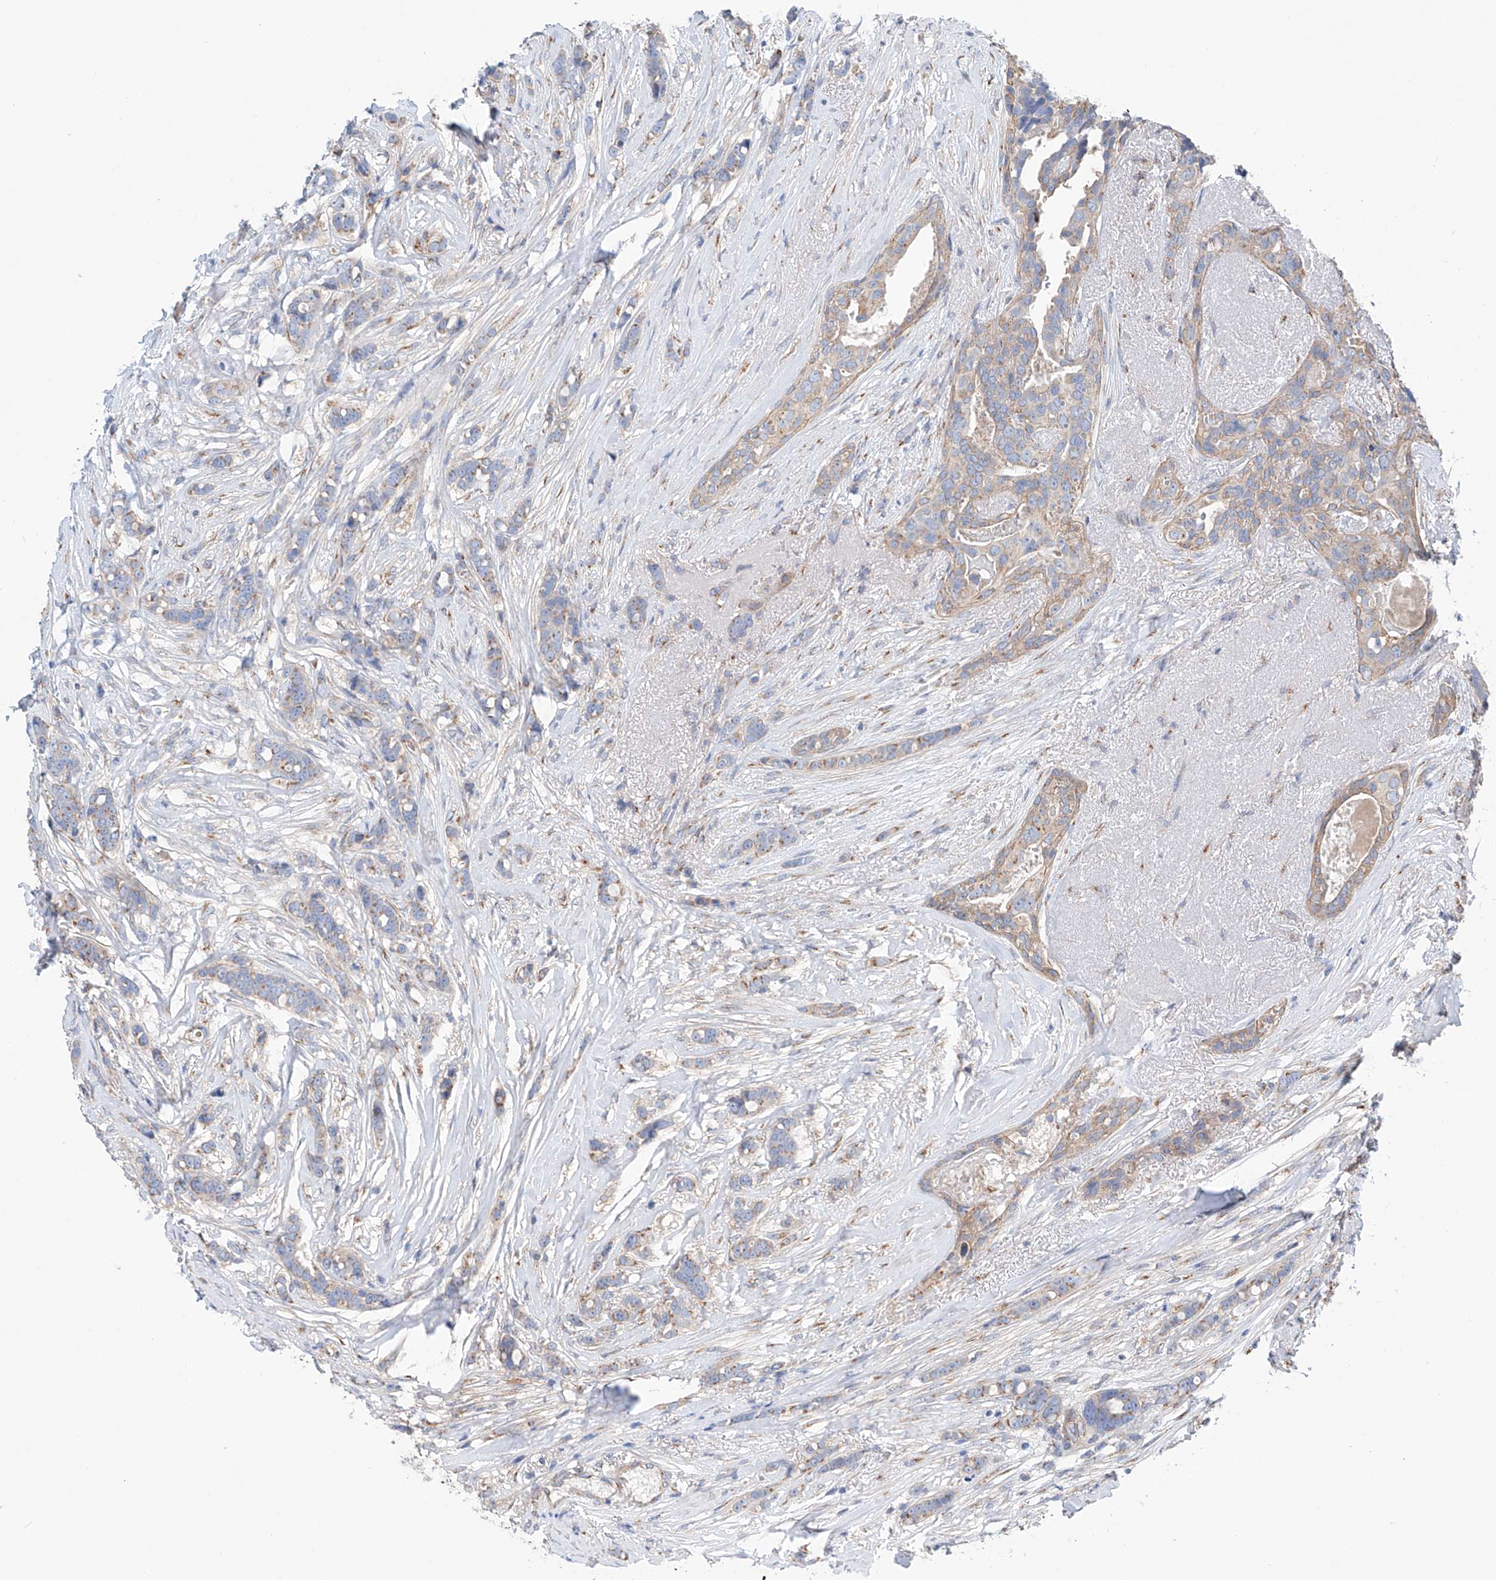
{"staining": {"intensity": "weak", "quantity": ">75%", "location": "cytoplasmic/membranous"}, "tissue": "breast cancer", "cell_type": "Tumor cells", "image_type": "cancer", "snomed": [{"axis": "morphology", "description": "Lobular carcinoma"}, {"axis": "topography", "description": "Breast"}], "caption": "Immunohistochemical staining of breast lobular carcinoma shows weak cytoplasmic/membranous protein expression in about >75% of tumor cells. Nuclei are stained in blue.", "gene": "SLC22A7", "patient": {"sex": "female", "age": 51}}